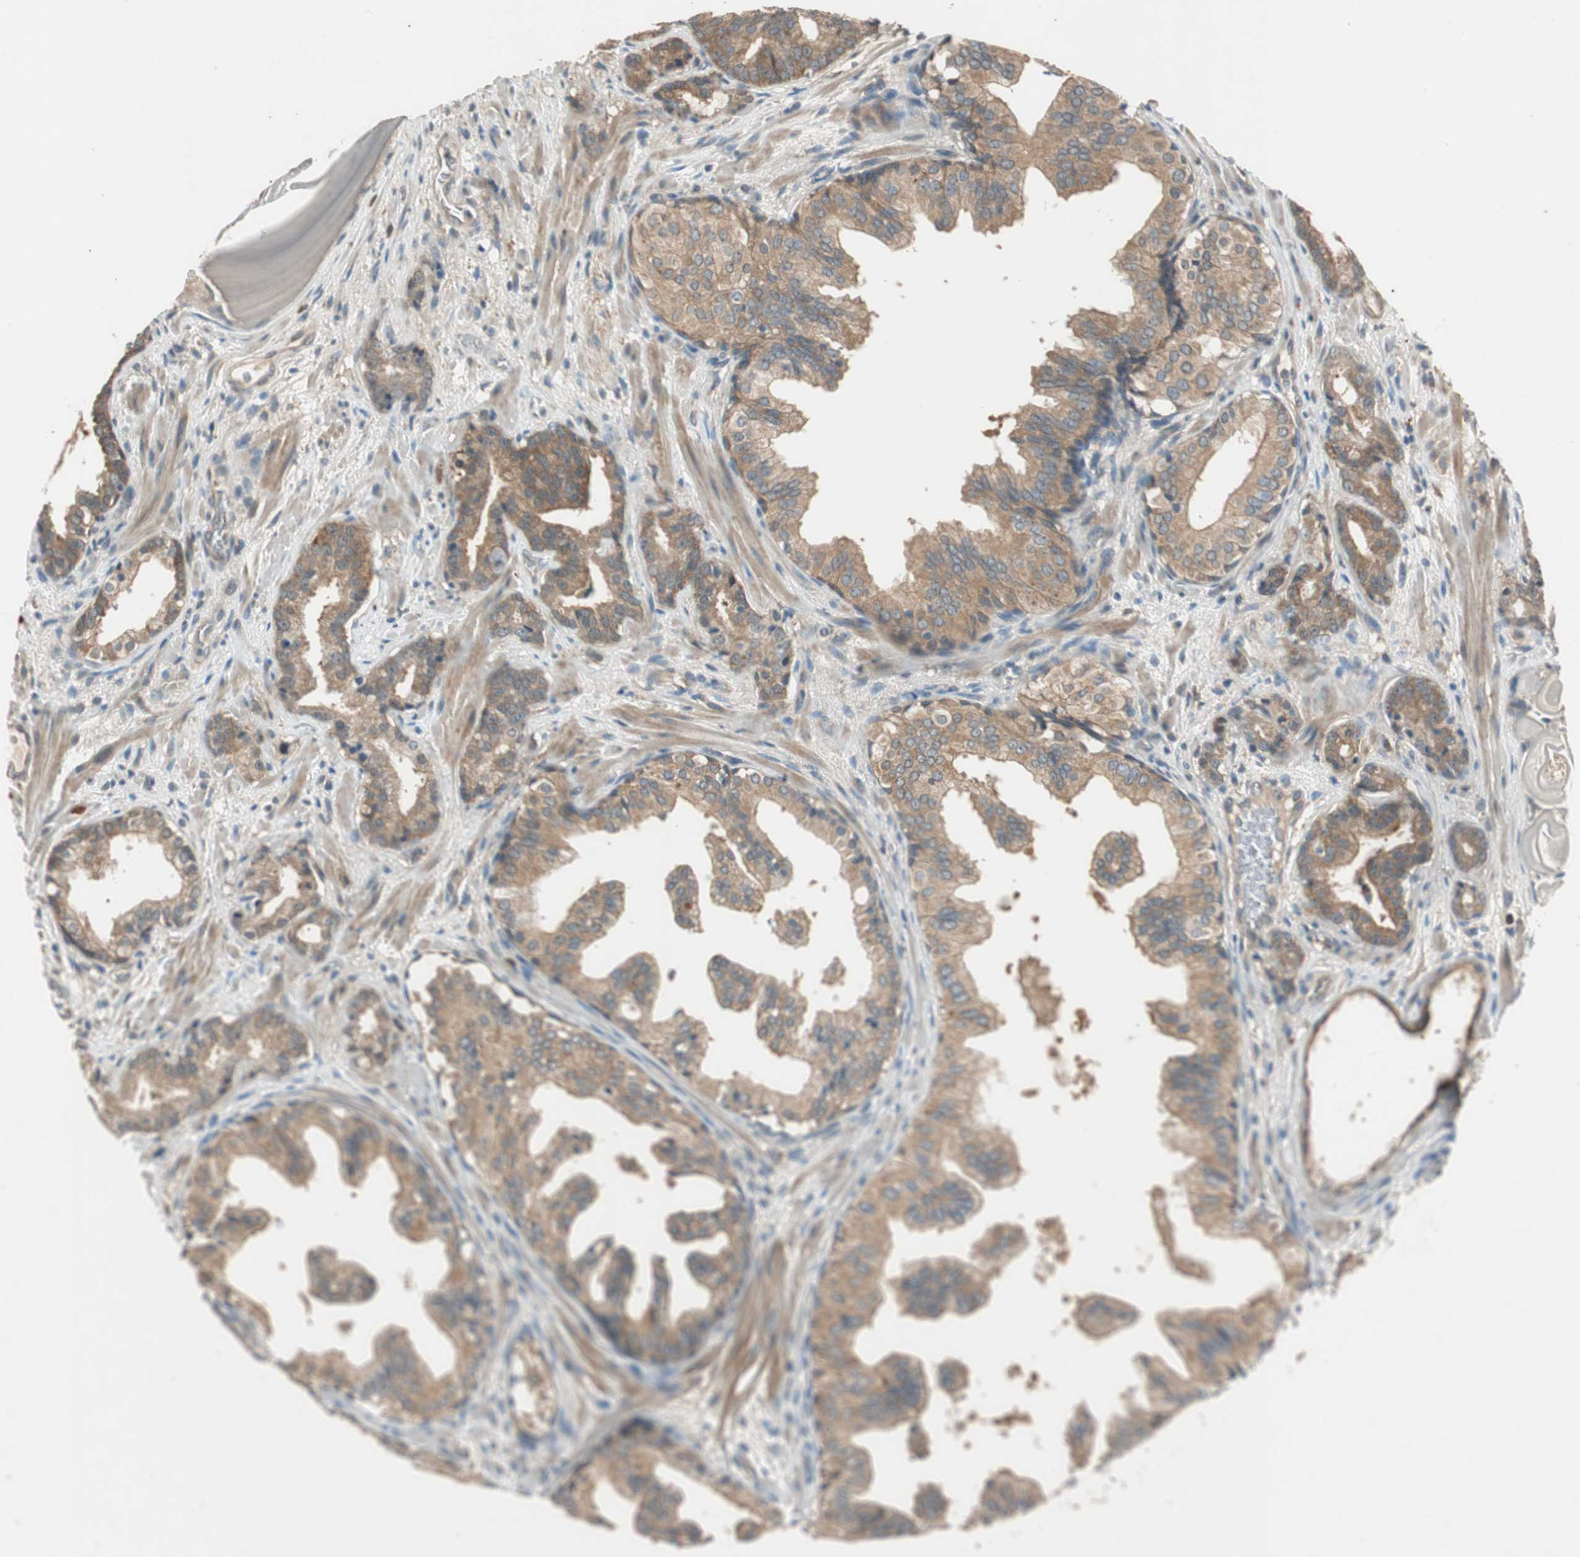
{"staining": {"intensity": "moderate", "quantity": ">75%", "location": "cytoplasmic/membranous"}, "tissue": "prostate cancer", "cell_type": "Tumor cells", "image_type": "cancer", "snomed": [{"axis": "morphology", "description": "Adenocarcinoma, Low grade"}, {"axis": "topography", "description": "Prostate"}], "caption": "Immunohistochemistry (IHC) of prostate cancer displays medium levels of moderate cytoplasmic/membranous expression in about >75% of tumor cells. (brown staining indicates protein expression, while blue staining denotes nuclei).", "gene": "NCLN", "patient": {"sex": "male", "age": 63}}